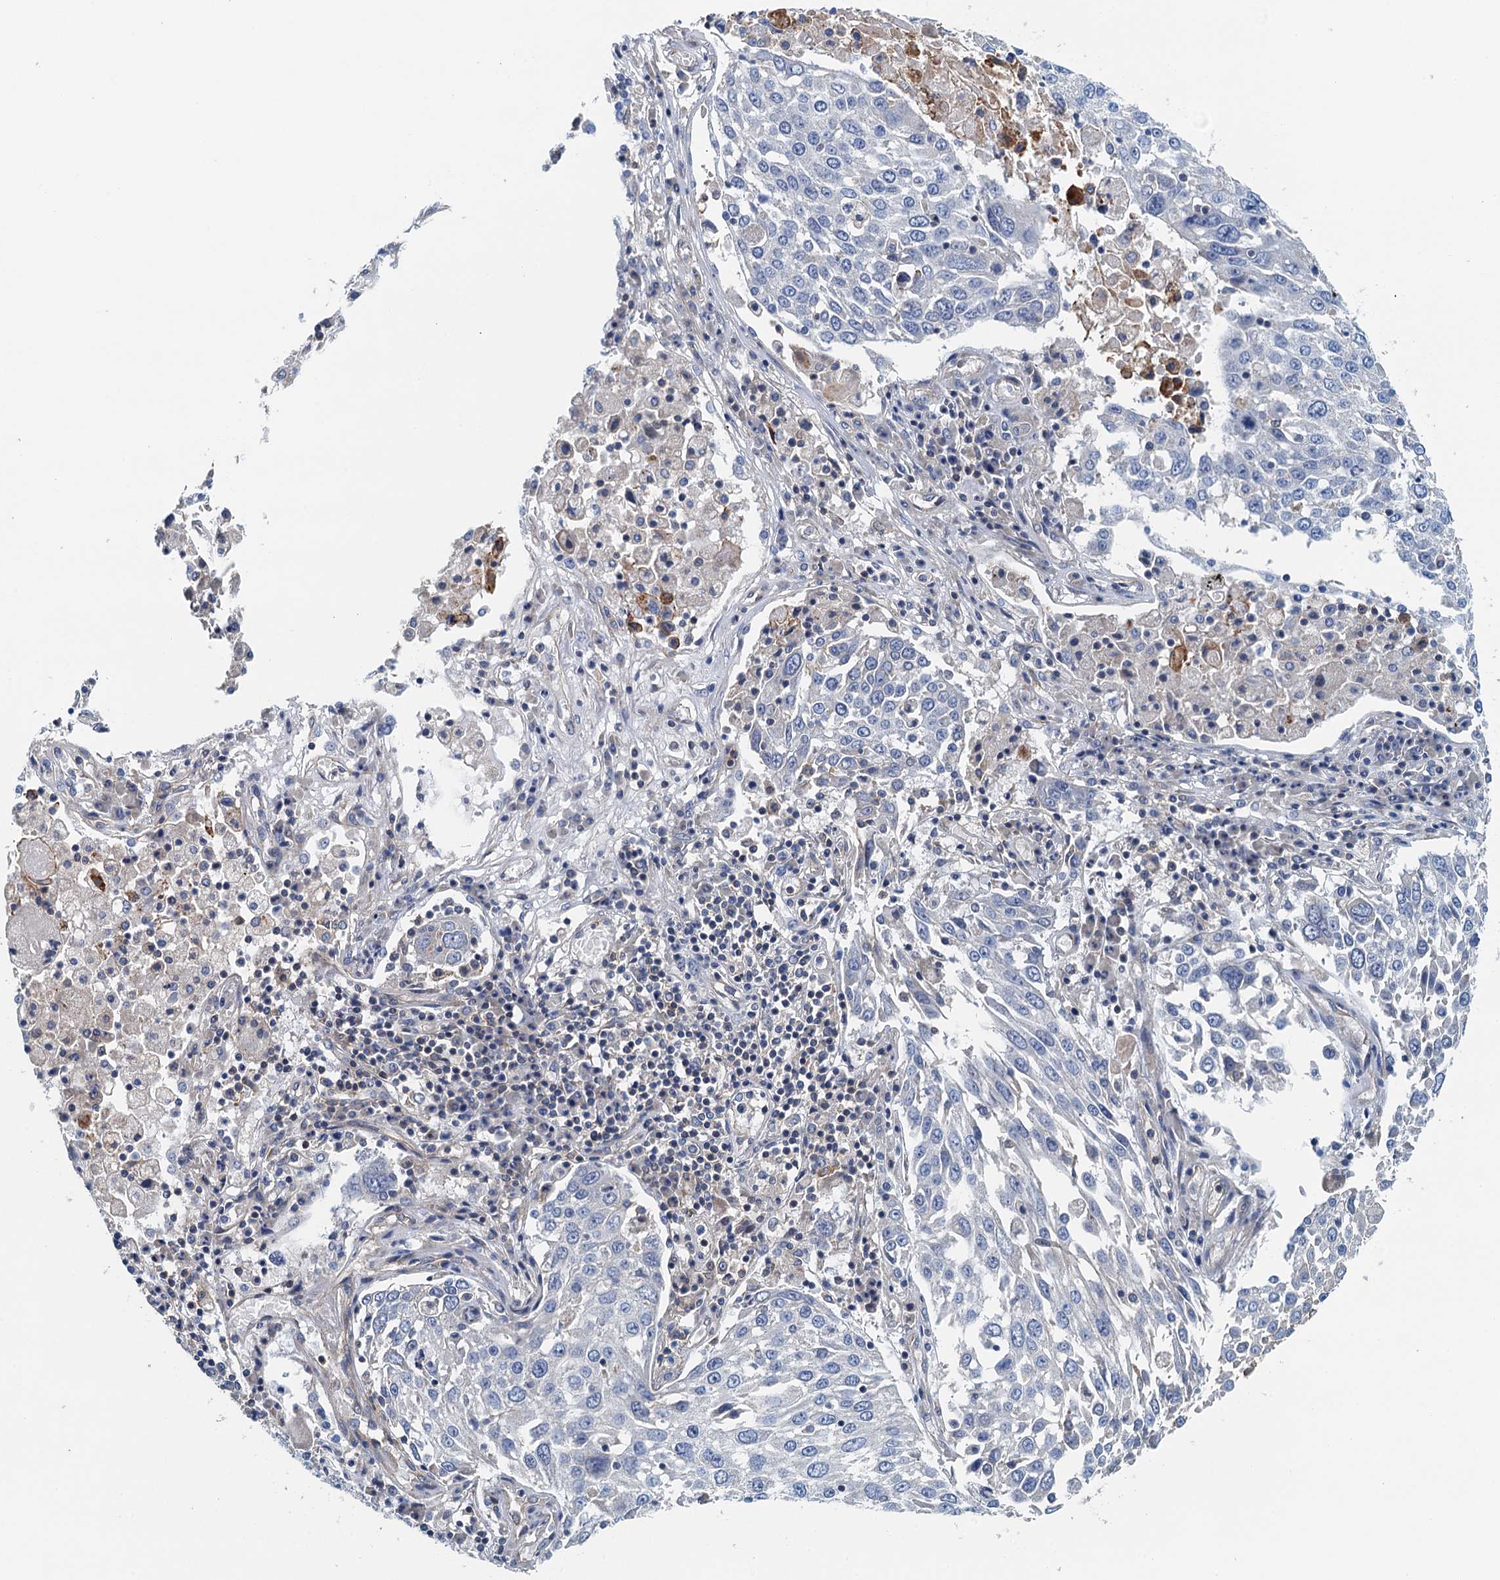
{"staining": {"intensity": "negative", "quantity": "none", "location": "none"}, "tissue": "lung cancer", "cell_type": "Tumor cells", "image_type": "cancer", "snomed": [{"axis": "morphology", "description": "Squamous cell carcinoma, NOS"}, {"axis": "topography", "description": "Lung"}], "caption": "IHC of human lung cancer reveals no staining in tumor cells.", "gene": "PPP1R14D", "patient": {"sex": "male", "age": 65}}